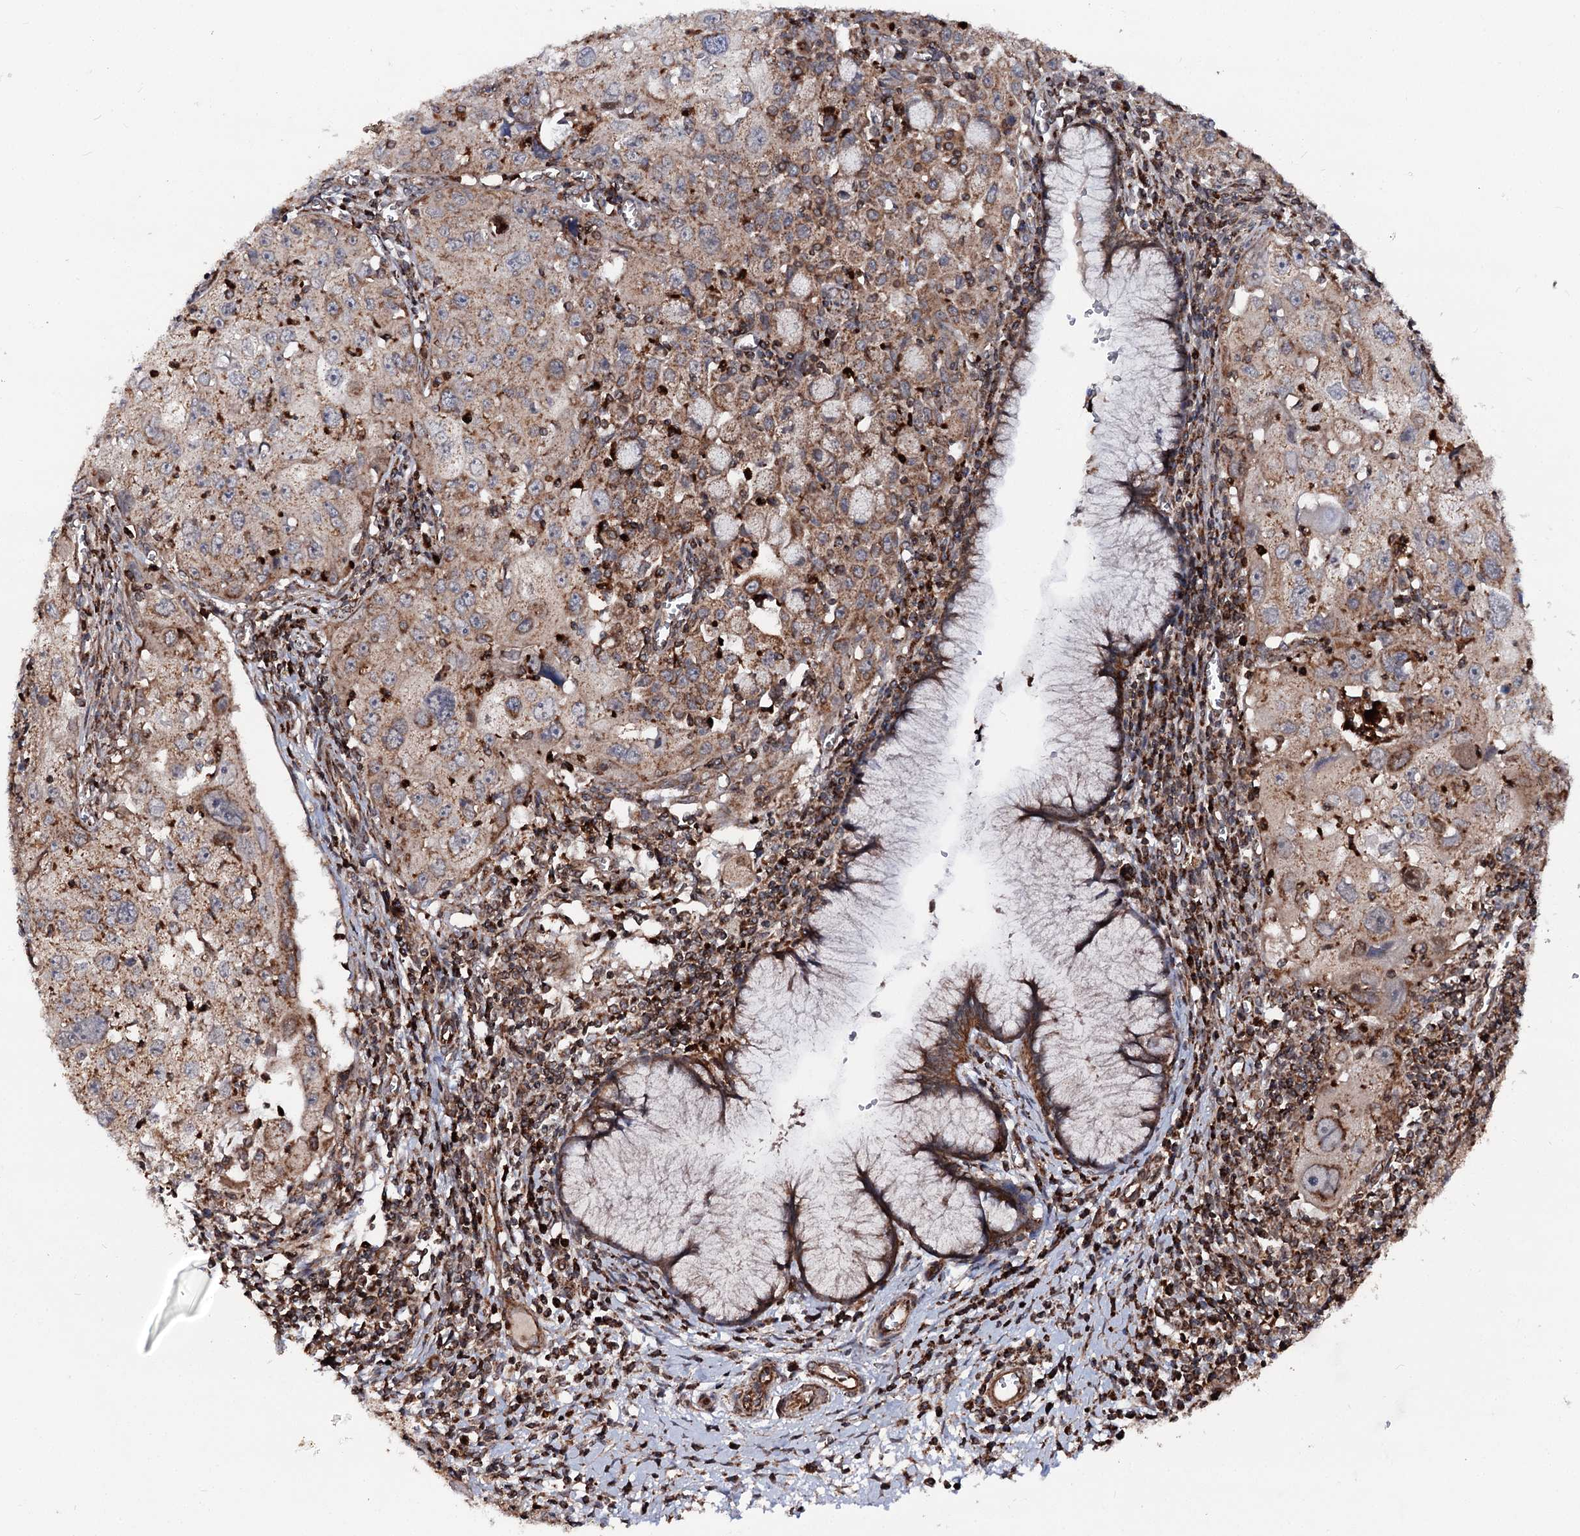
{"staining": {"intensity": "moderate", "quantity": ">75%", "location": "cytoplasmic/membranous"}, "tissue": "cervical cancer", "cell_type": "Tumor cells", "image_type": "cancer", "snomed": [{"axis": "morphology", "description": "Squamous cell carcinoma, NOS"}, {"axis": "topography", "description": "Cervix"}], "caption": "Immunohistochemical staining of human cervical squamous cell carcinoma reveals medium levels of moderate cytoplasmic/membranous positivity in approximately >75% of tumor cells. The staining was performed using DAB (3,3'-diaminobenzidine) to visualize the protein expression in brown, while the nuclei were stained in blue with hematoxylin (Magnification: 20x).", "gene": "FGFR1OP2", "patient": {"sex": "female", "age": 42}}